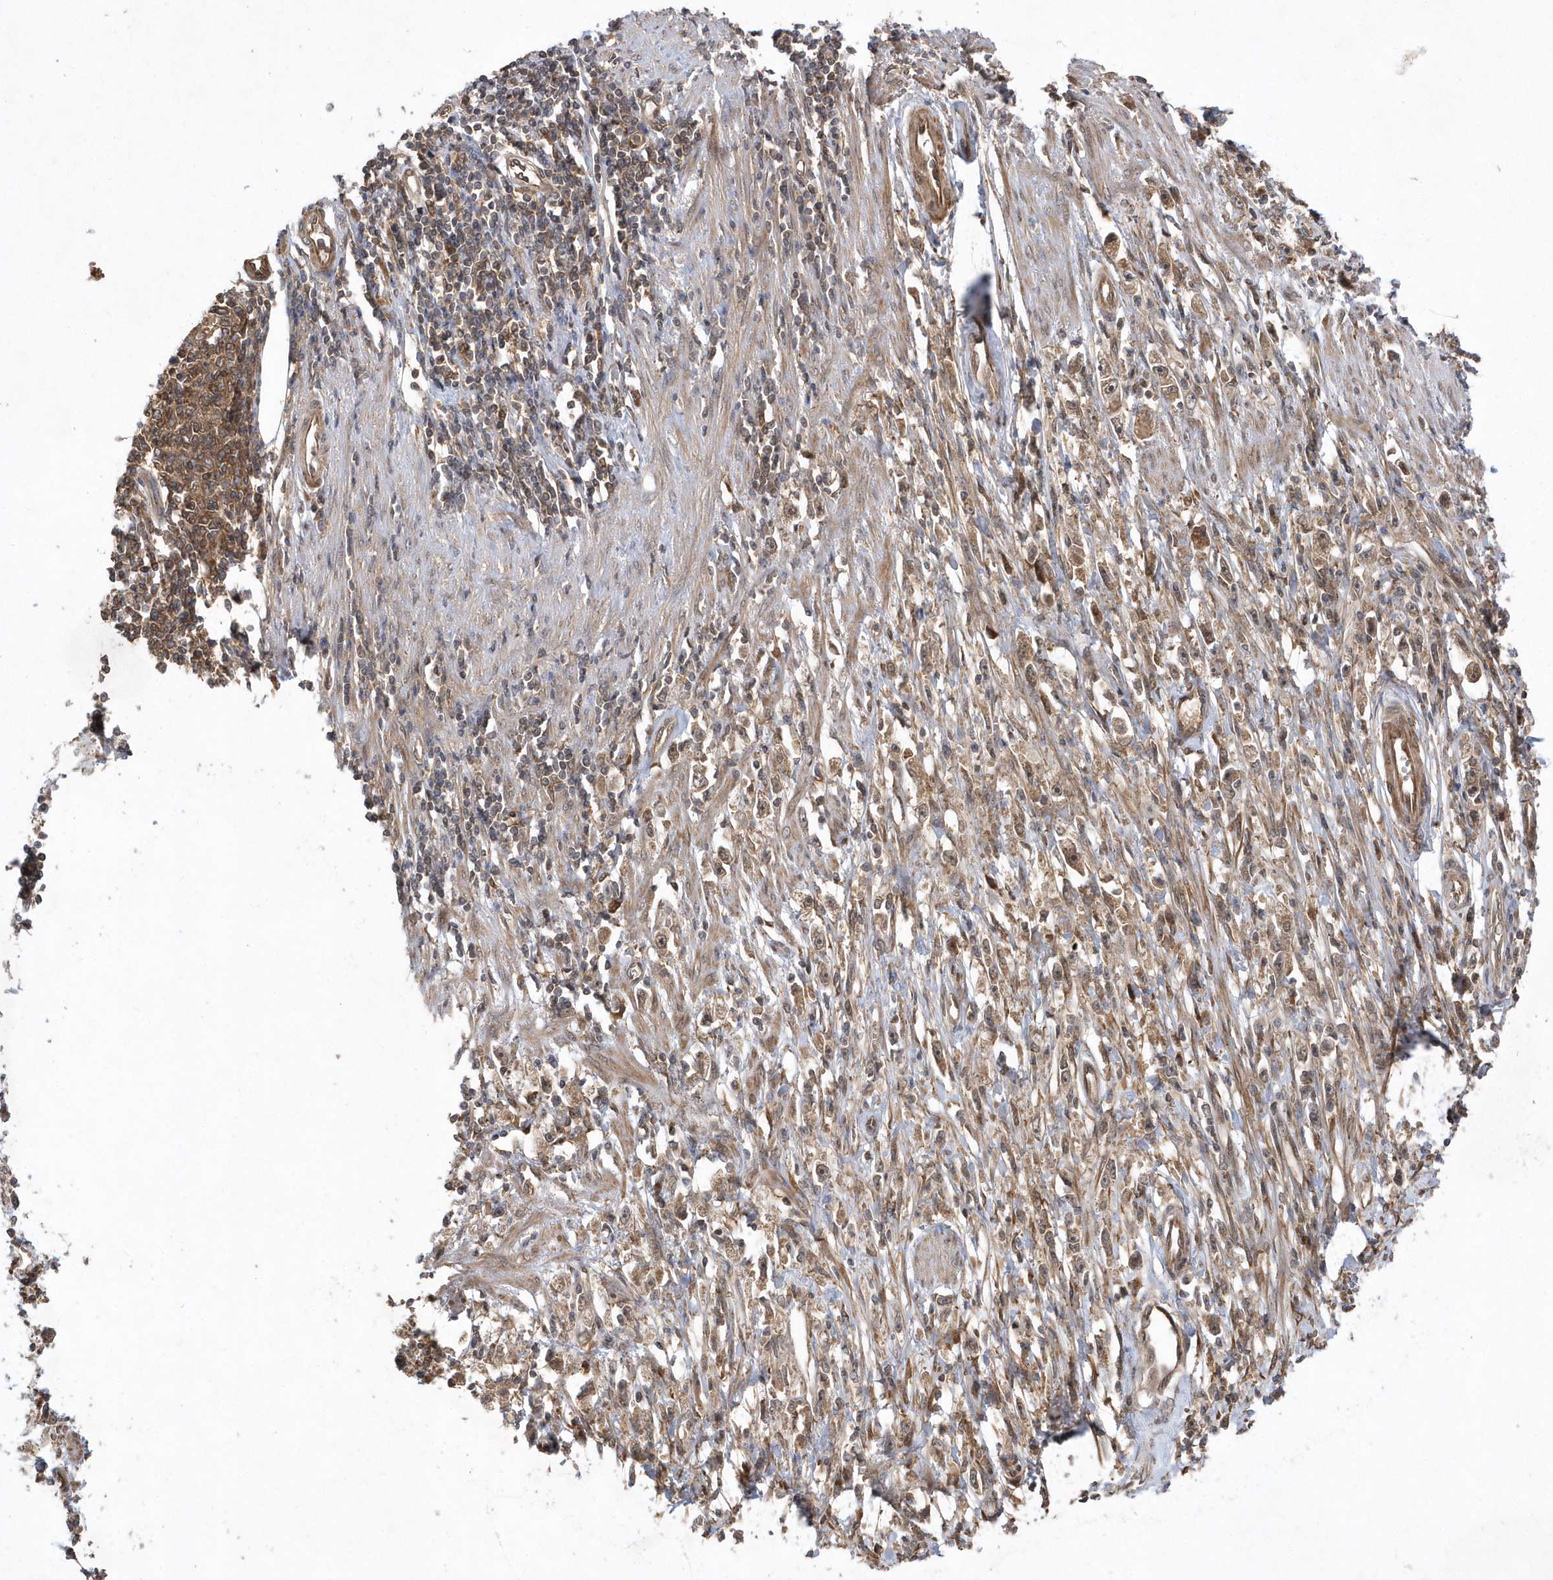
{"staining": {"intensity": "weak", "quantity": ">75%", "location": "cytoplasmic/membranous"}, "tissue": "stomach cancer", "cell_type": "Tumor cells", "image_type": "cancer", "snomed": [{"axis": "morphology", "description": "Adenocarcinoma, NOS"}, {"axis": "topography", "description": "Stomach"}], "caption": "High-magnification brightfield microscopy of adenocarcinoma (stomach) stained with DAB (3,3'-diaminobenzidine) (brown) and counterstained with hematoxylin (blue). tumor cells exhibit weak cytoplasmic/membranous staining is seen in approximately>75% of cells.", "gene": "GFM2", "patient": {"sex": "female", "age": 59}}